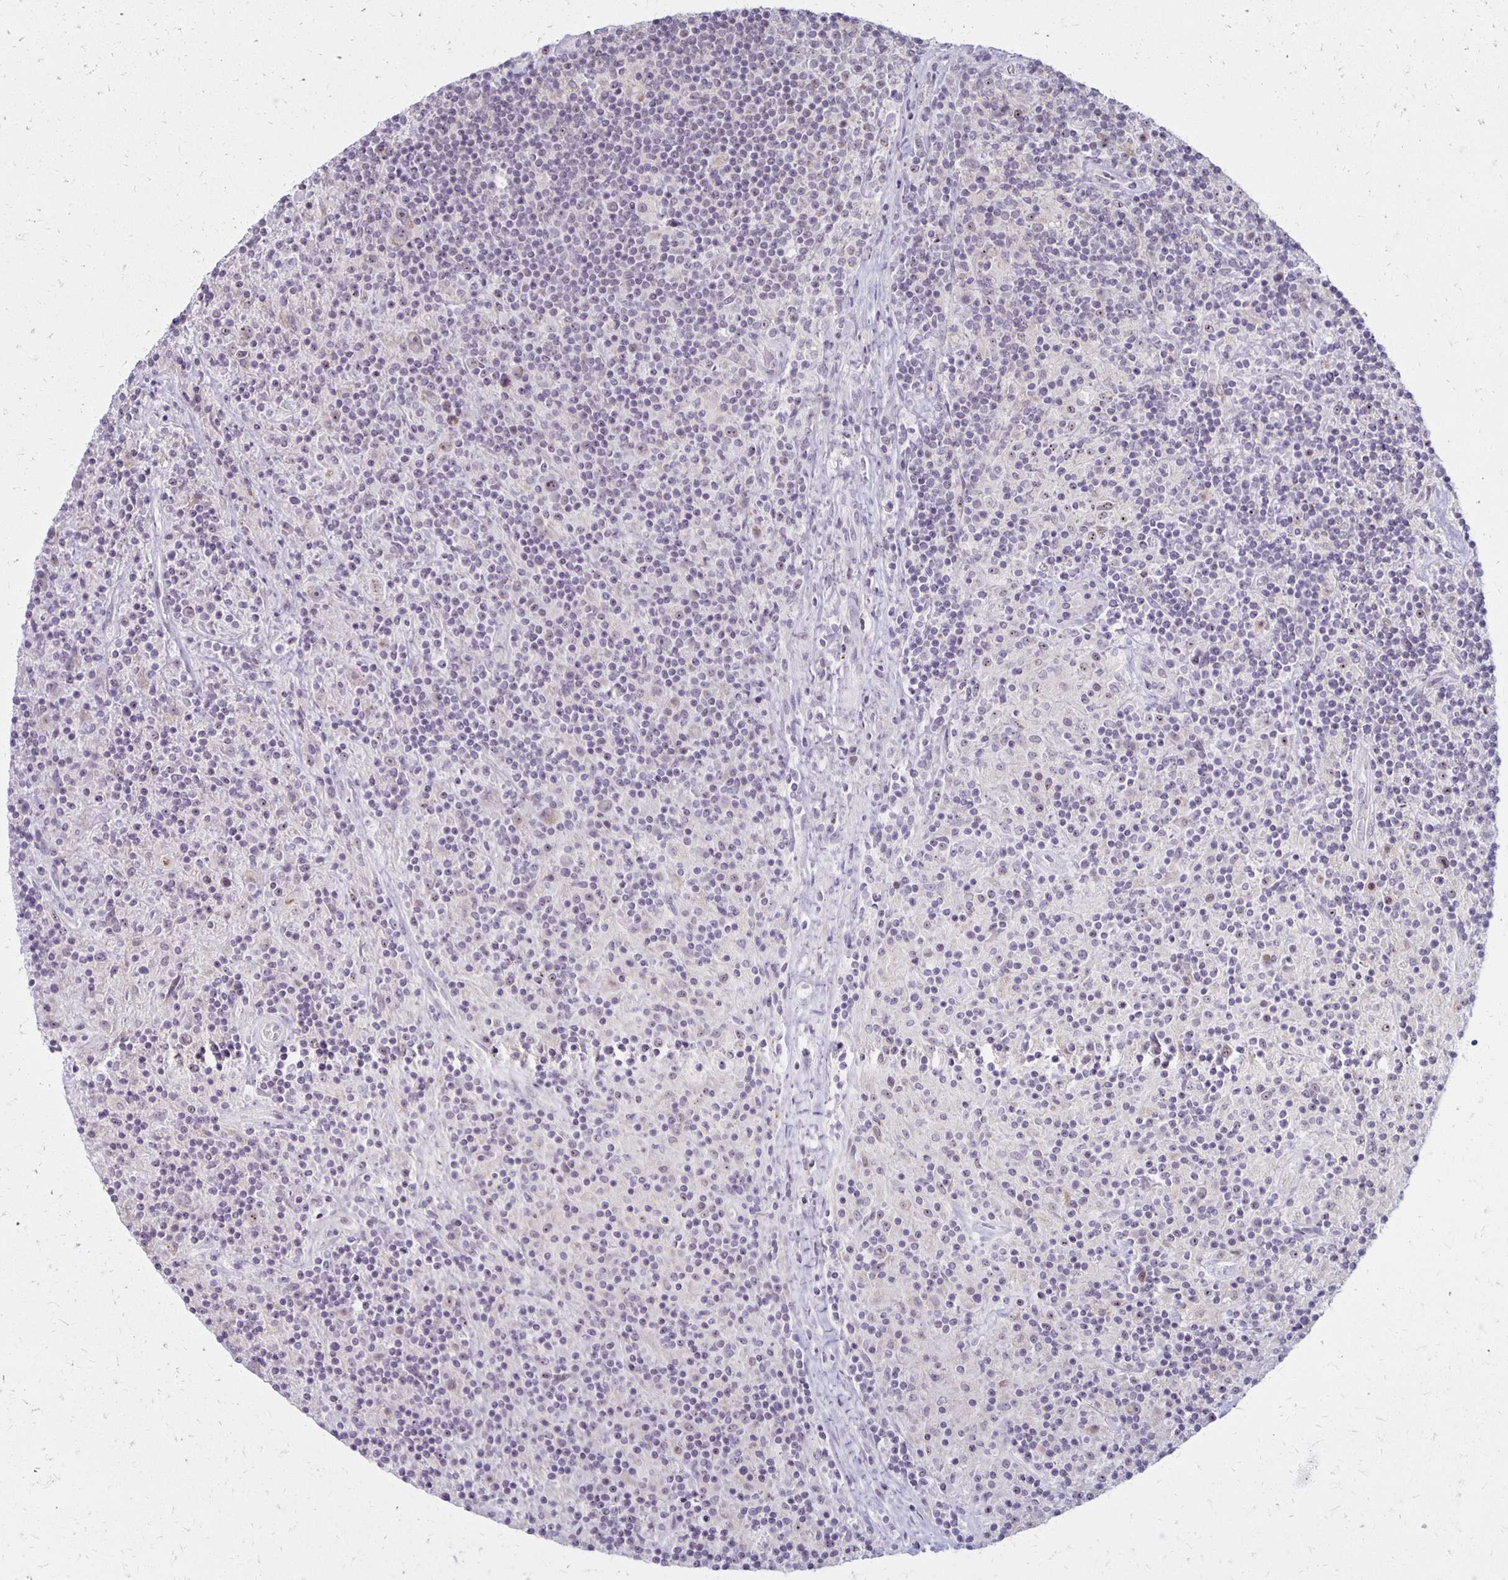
{"staining": {"intensity": "negative", "quantity": "none", "location": "none"}, "tissue": "lymphoma", "cell_type": "Tumor cells", "image_type": "cancer", "snomed": [{"axis": "morphology", "description": "Hodgkin's disease, NOS"}, {"axis": "topography", "description": "Lymph node"}], "caption": "Hodgkin's disease stained for a protein using IHC displays no expression tumor cells.", "gene": "DAGLA", "patient": {"sex": "male", "age": 70}}